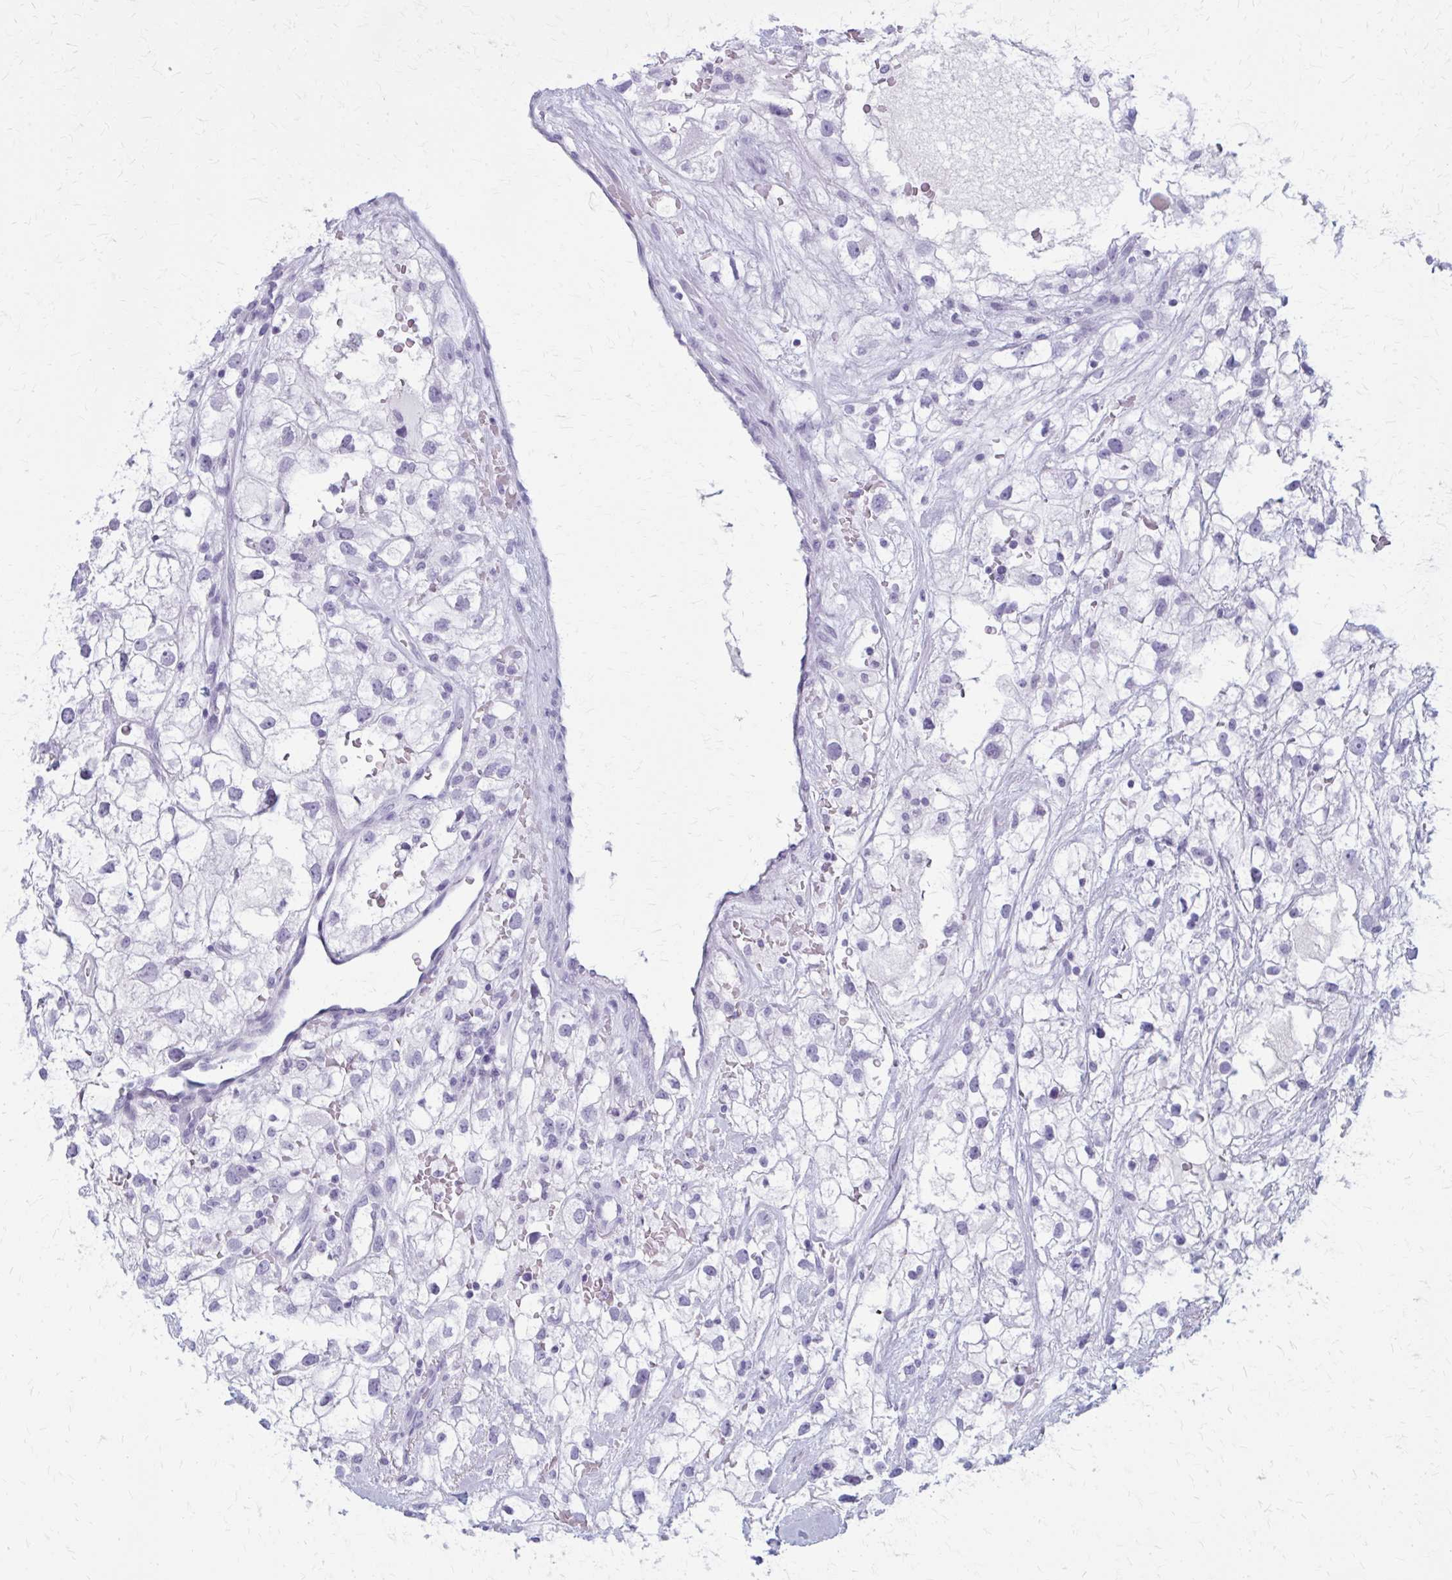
{"staining": {"intensity": "negative", "quantity": "none", "location": "none"}, "tissue": "renal cancer", "cell_type": "Tumor cells", "image_type": "cancer", "snomed": [{"axis": "morphology", "description": "Adenocarcinoma, NOS"}, {"axis": "topography", "description": "Kidney"}], "caption": "This is a image of immunohistochemistry staining of renal cancer (adenocarcinoma), which shows no expression in tumor cells. (Brightfield microscopy of DAB immunohistochemistry at high magnification).", "gene": "ZDHHC7", "patient": {"sex": "male", "age": 59}}